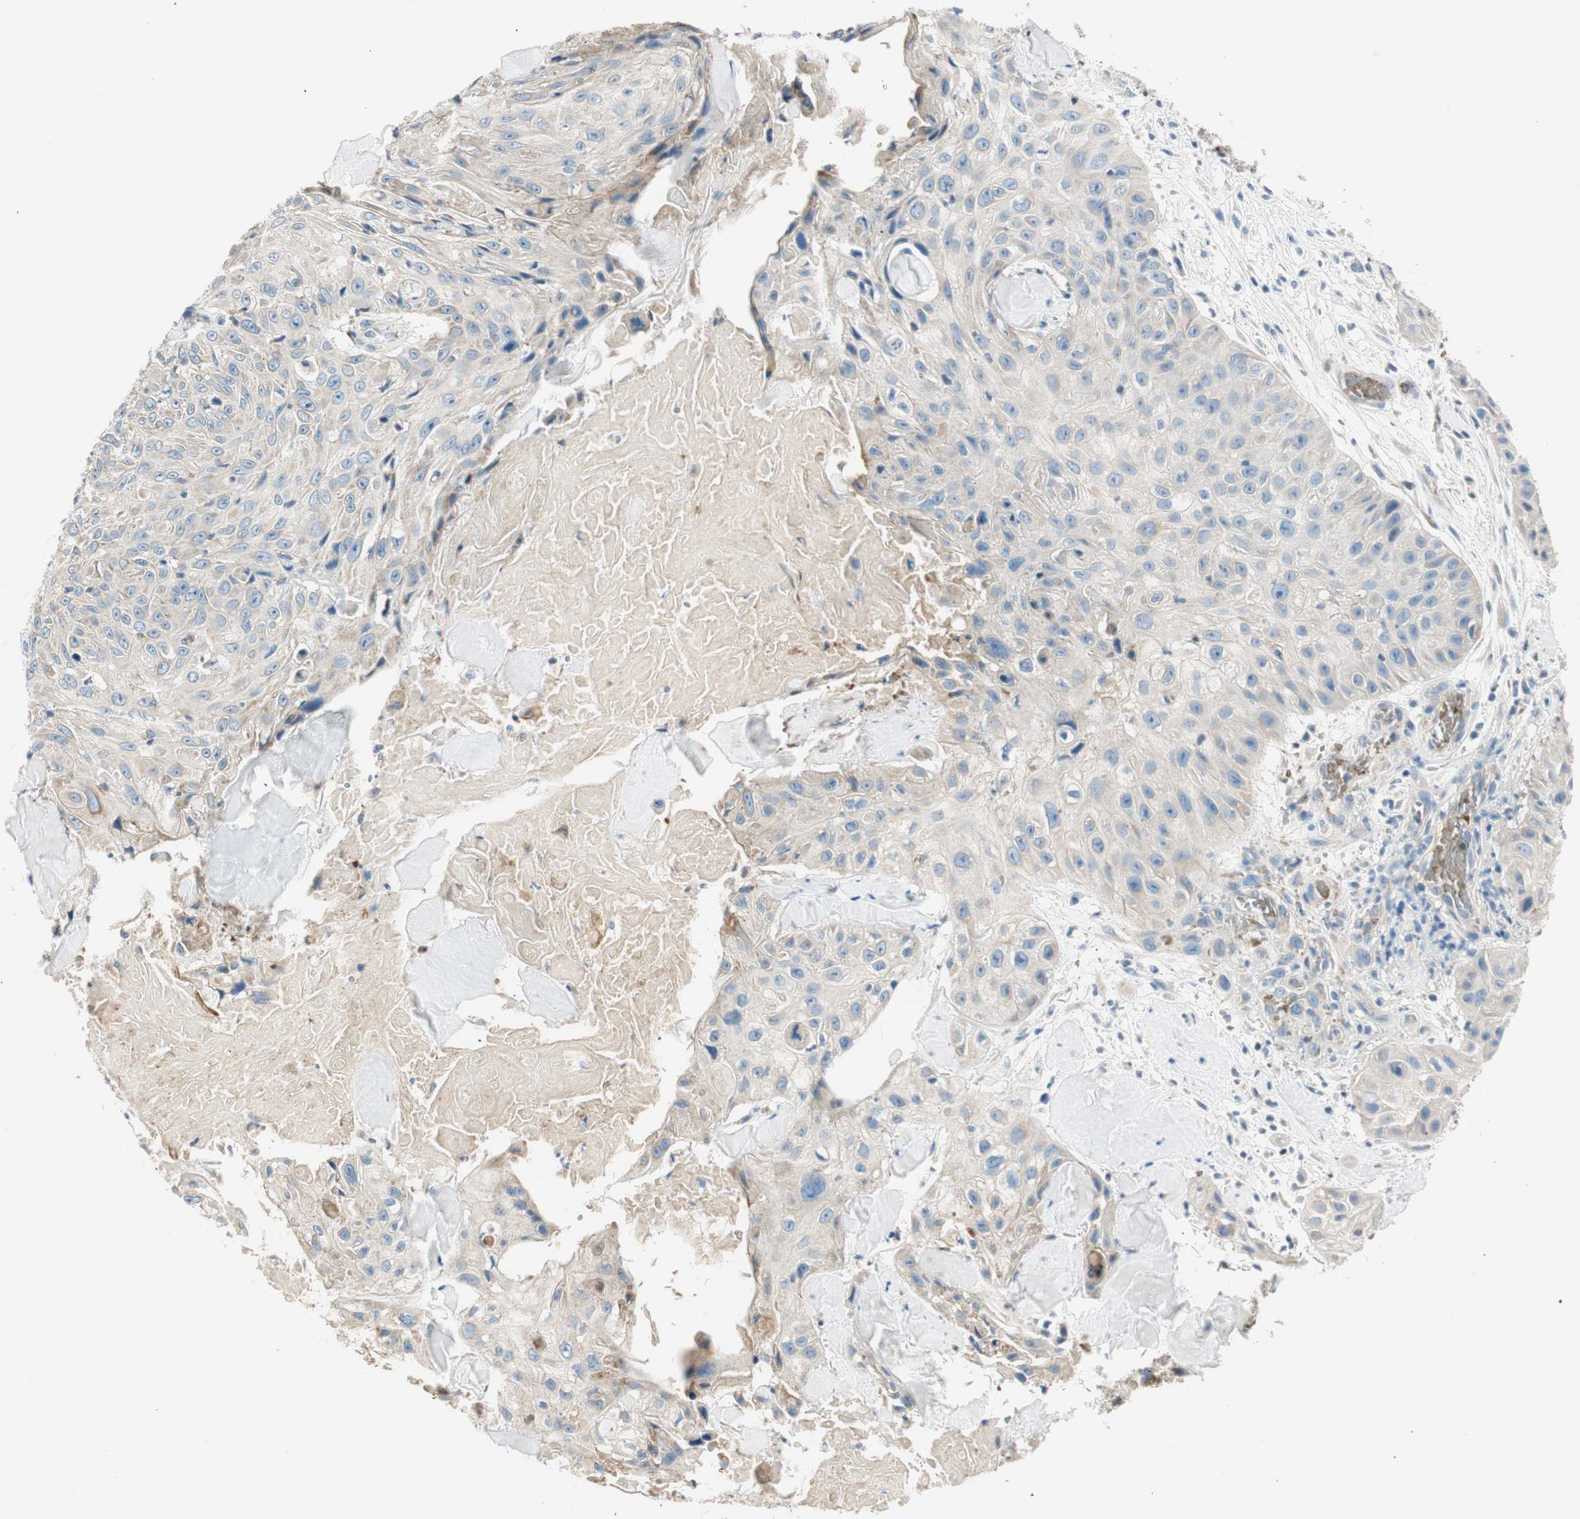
{"staining": {"intensity": "weak", "quantity": "<25%", "location": "cytoplasmic/membranous"}, "tissue": "skin cancer", "cell_type": "Tumor cells", "image_type": "cancer", "snomed": [{"axis": "morphology", "description": "Squamous cell carcinoma, NOS"}, {"axis": "topography", "description": "Skin"}], "caption": "This micrograph is of squamous cell carcinoma (skin) stained with immunohistochemistry to label a protein in brown with the nuclei are counter-stained blue. There is no expression in tumor cells.", "gene": "RORB", "patient": {"sex": "male", "age": 86}}